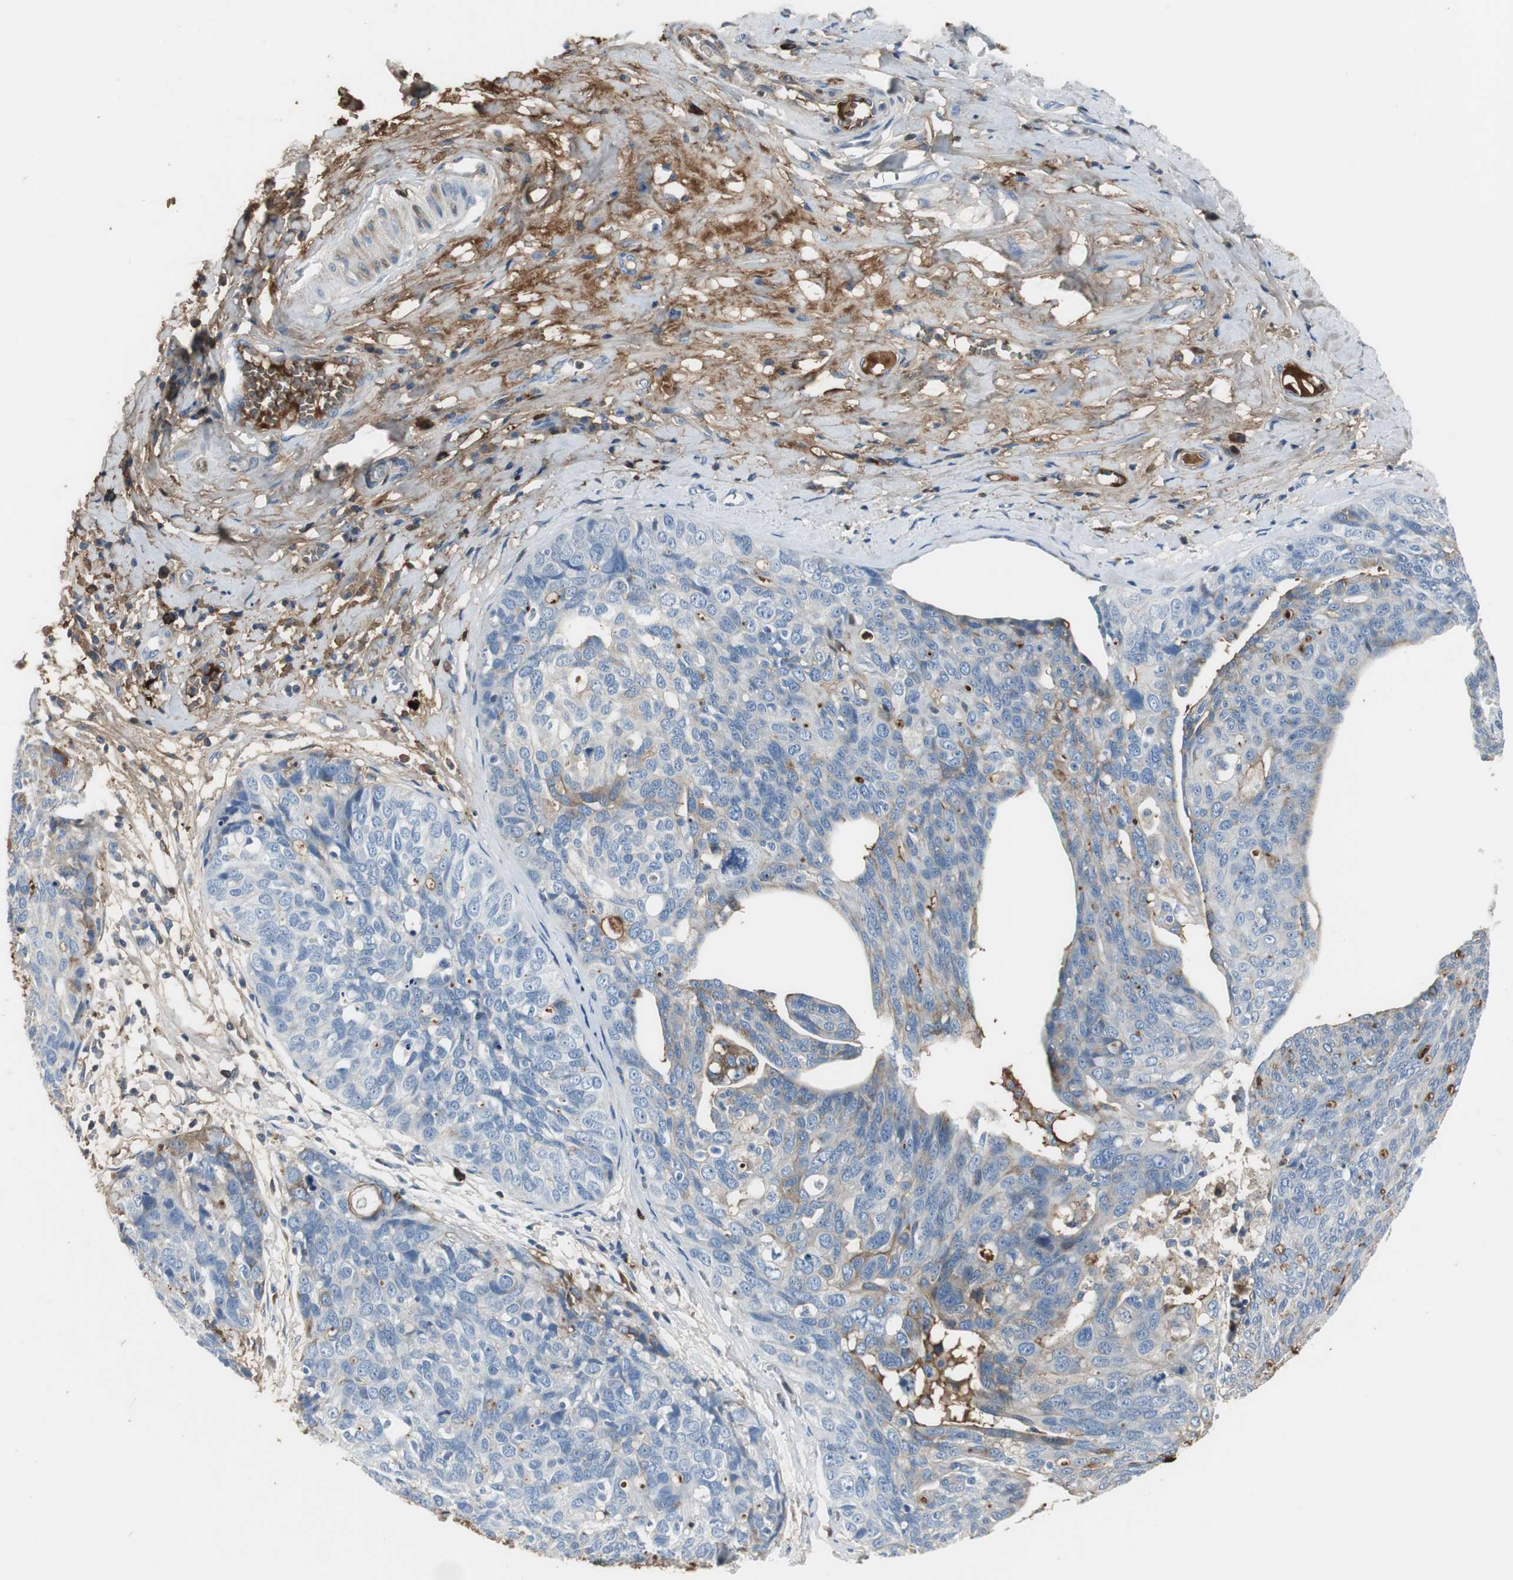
{"staining": {"intensity": "weak", "quantity": "<25%", "location": "cytoplasmic/membranous"}, "tissue": "ovarian cancer", "cell_type": "Tumor cells", "image_type": "cancer", "snomed": [{"axis": "morphology", "description": "Carcinoma, endometroid"}, {"axis": "topography", "description": "Ovary"}], "caption": "High magnification brightfield microscopy of endometroid carcinoma (ovarian) stained with DAB (3,3'-diaminobenzidine) (brown) and counterstained with hematoxylin (blue): tumor cells show no significant expression. (DAB (3,3'-diaminobenzidine) immunohistochemistry (IHC), high magnification).", "gene": "IGHA1", "patient": {"sex": "female", "age": 60}}